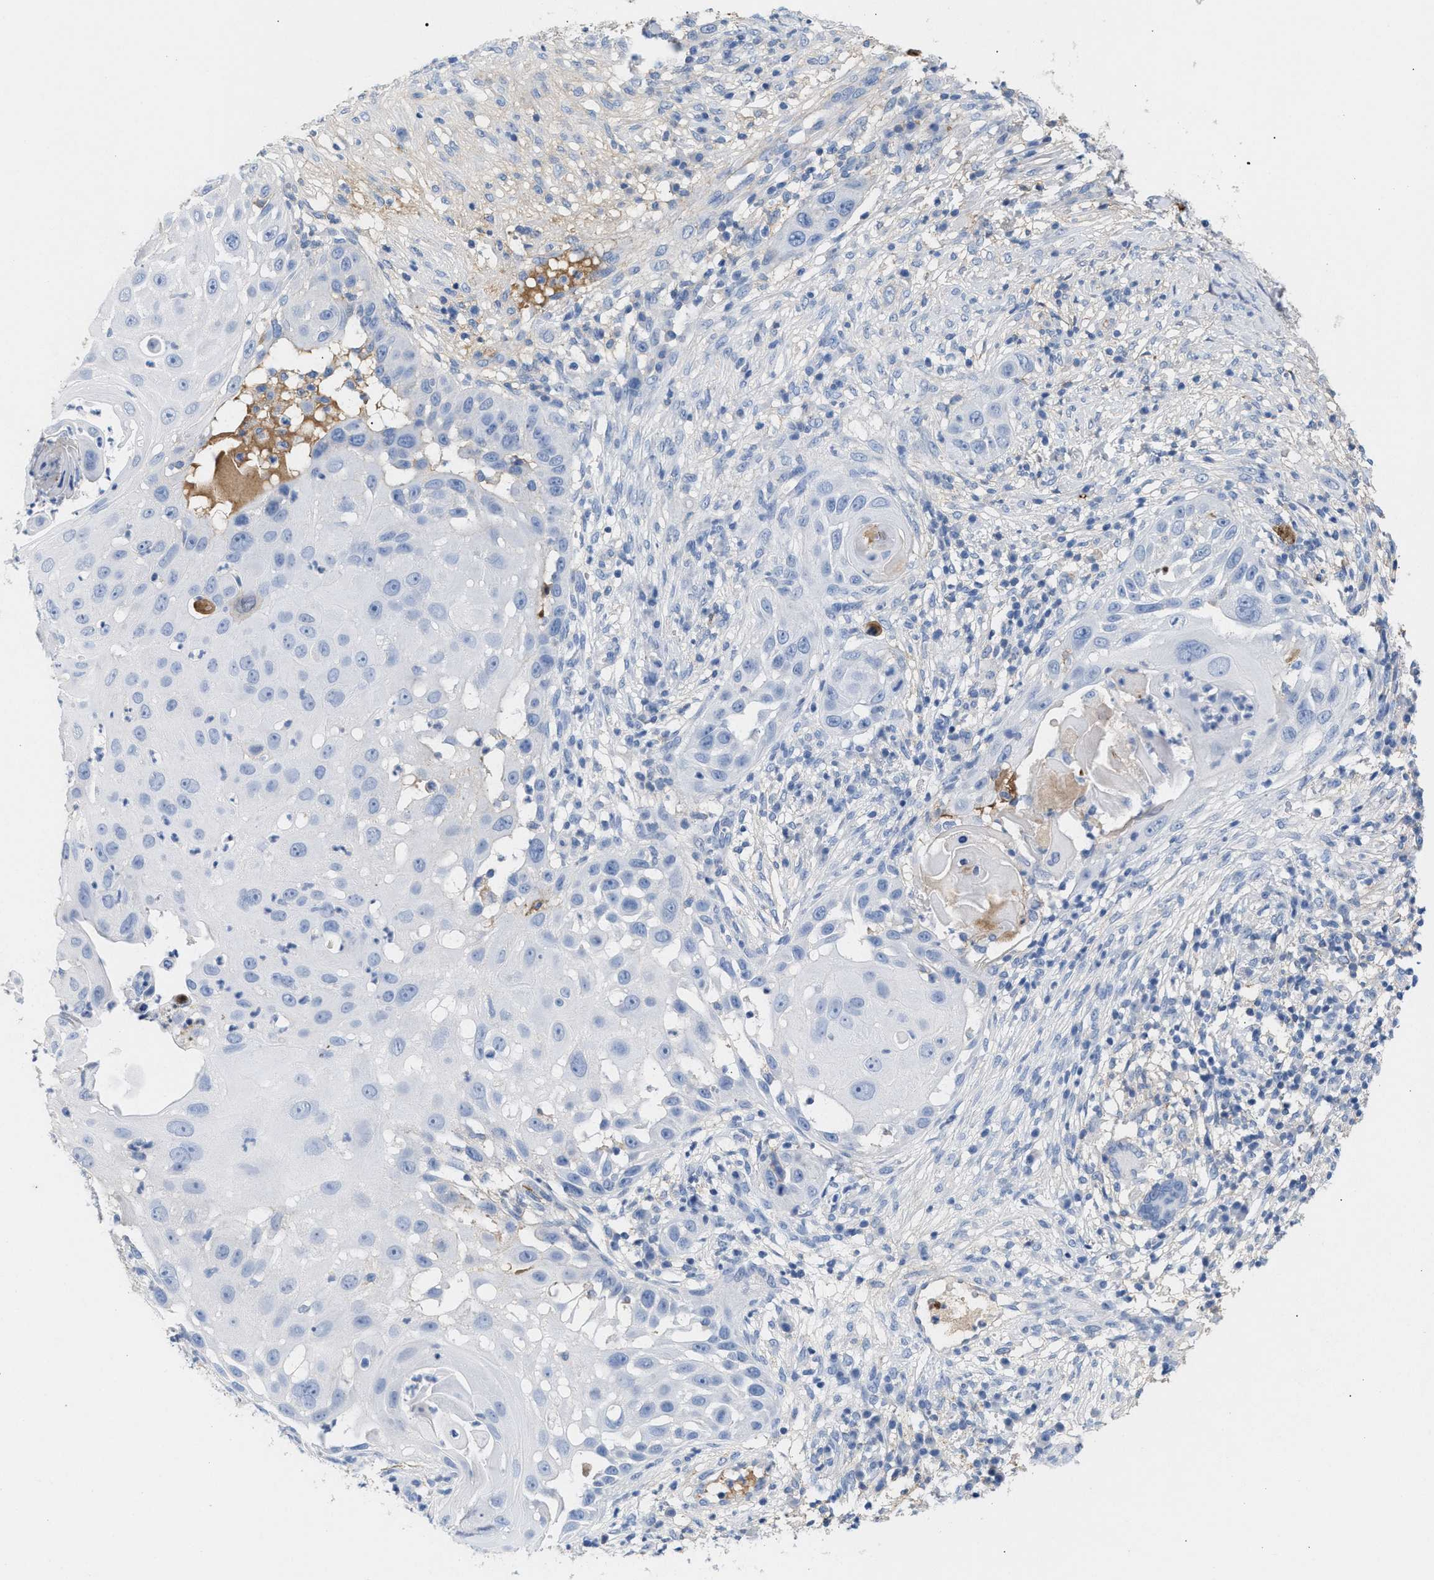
{"staining": {"intensity": "negative", "quantity": "none", "location": "none"}, "tissue": "skin cancer", "cell_type": "Tumor cells", "image_type": "cancer", "snomed": [{"axis": "morphology", "description": "Squamous cell carcinoma, NOS"}, {"axis": "topography", "description": "Skin"}], "caption": "Tumor cells are negative for protein expression in human skin cancer.", "gene": "APOH", "patient": {"sex": "female", "age": 44}}